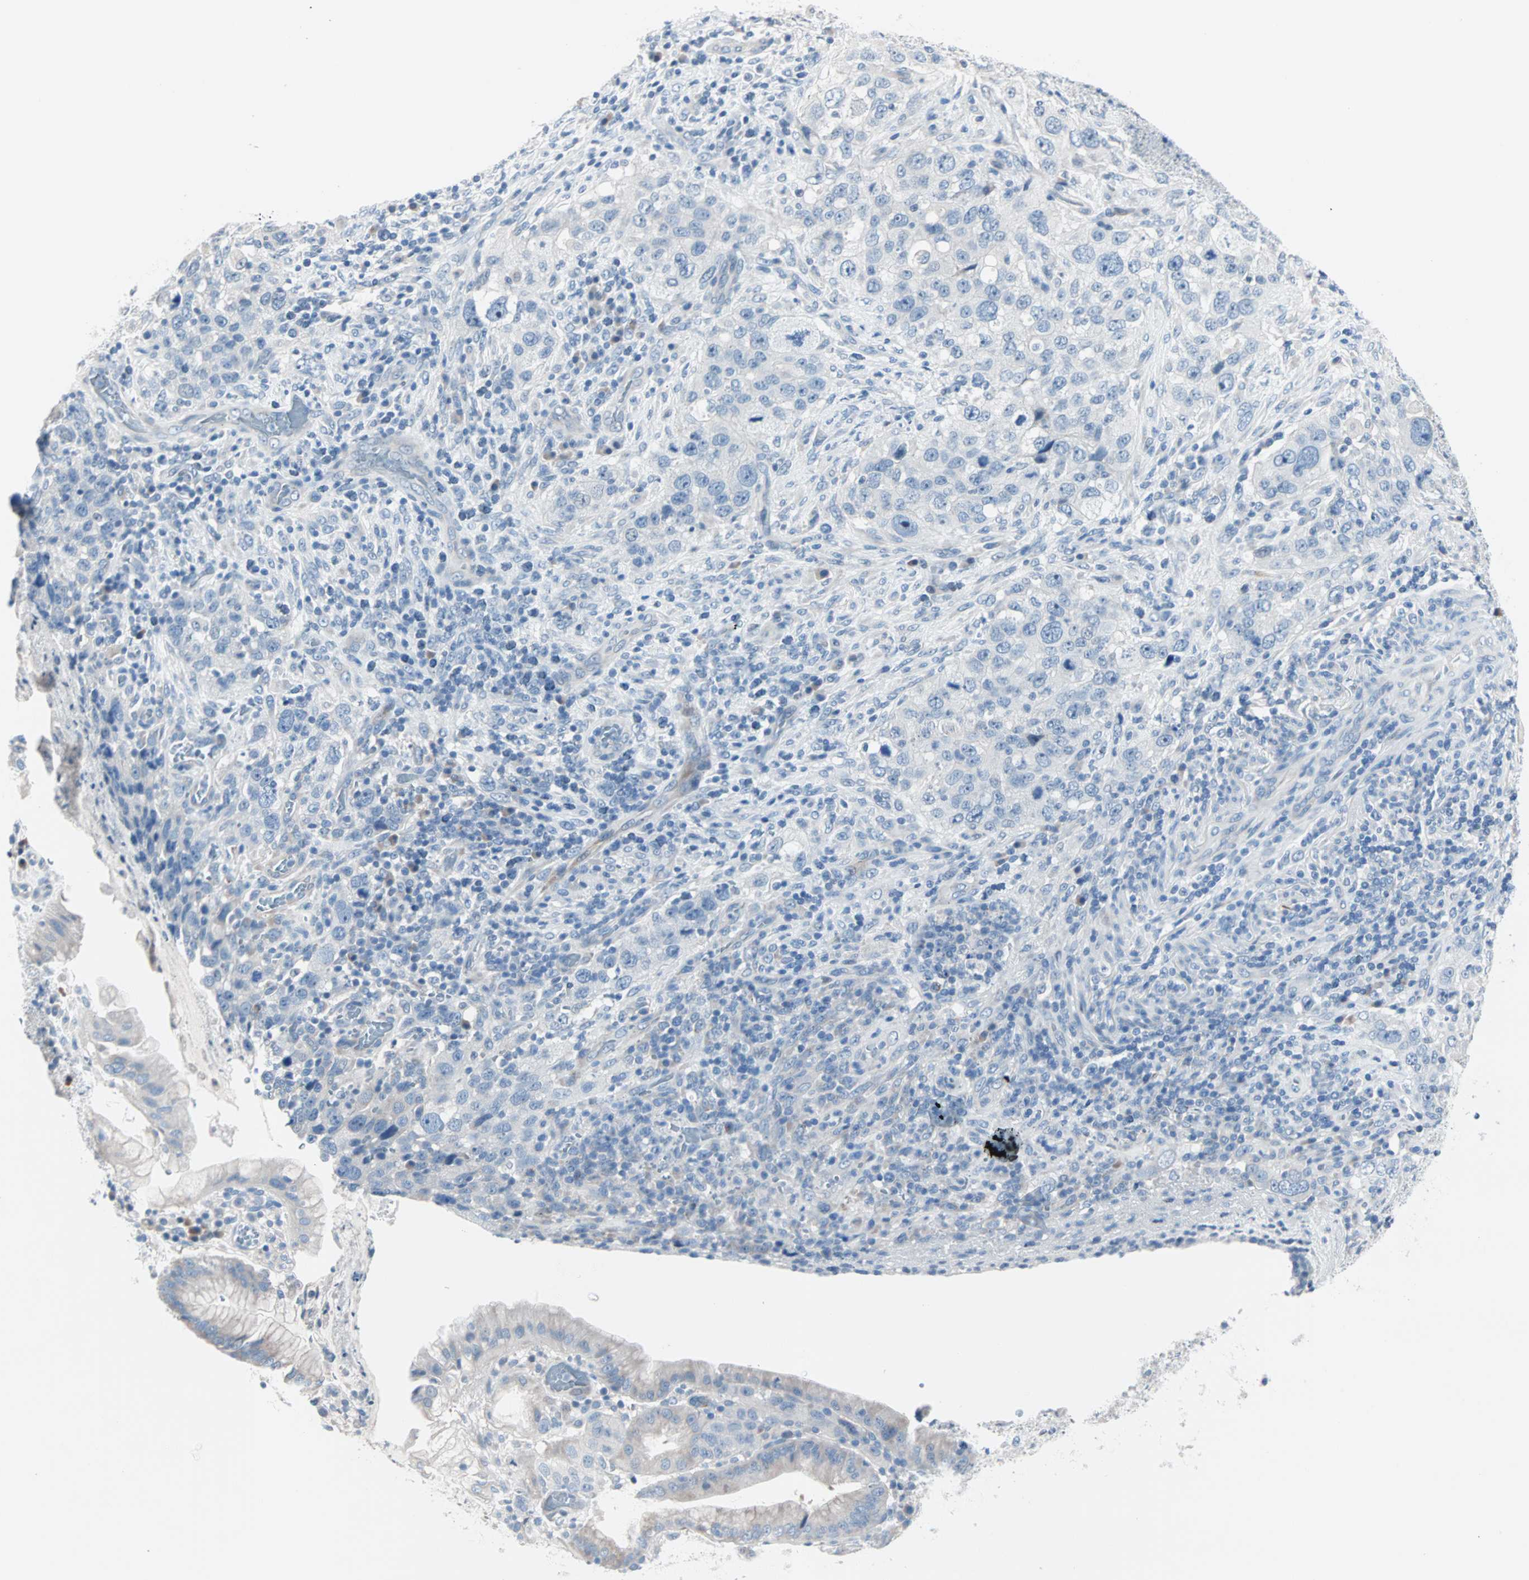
{"staining": {"intensity": "negative", "quantity": "none", "location": "none"}, "tissue": "stomach cancer", "cell_type": "Tumor cells", "image_type": "cancer", "snomed": [{"axis": "morphology", "description": "Normal tissue, NOS"}, {"axis": "morphology", "description": "Adenocarcinoma, NOS"}, {"axis": "topography", "description": "Stomach"}], "caption": "A high-resolution image shows immunohistochemistry (IHC) staining of stomach adenocarcinoma, which displays no significant expression in tumor cells.", "gene": "NEFH", "patient": {"sex": "male", "age": 48}}